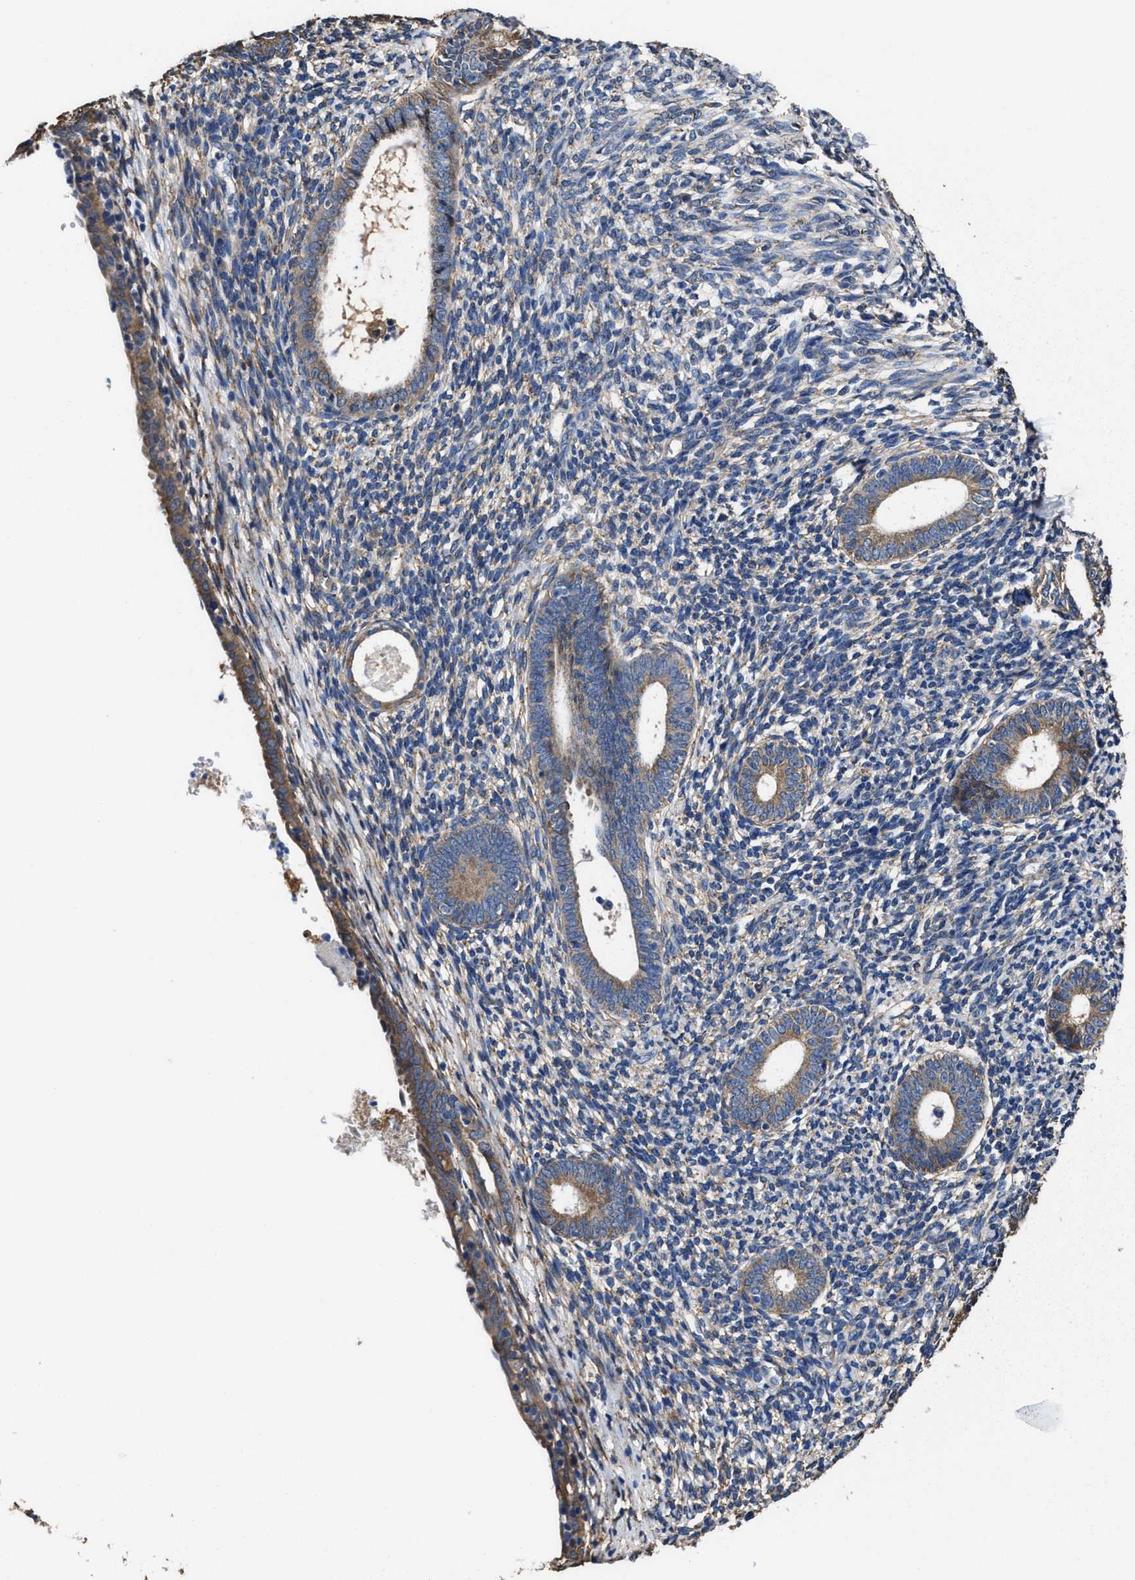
{"staining": {"intensity": "weak", "quantity": "<25%", "location": "cytoplasmic/membranous"}, "tissue": "endometrium", "cell_type": "Cells in endometrial stroma", "image_type": "normal", "snomed": [{"axis": "morphology", "description": "Normal tissue, NOS"}, {"axis": "morphology", "description": "Adenocarcinoma, NOS"}, {"axis": "topography", "description": "Endometrium"}], "caption": "IHC image of normal human endometrium stained for a protein (brown), which displays no positivity in cells in endometrial stroma.", "gene": "IDNK", "patient": {"sex": "female", "age": 57}}